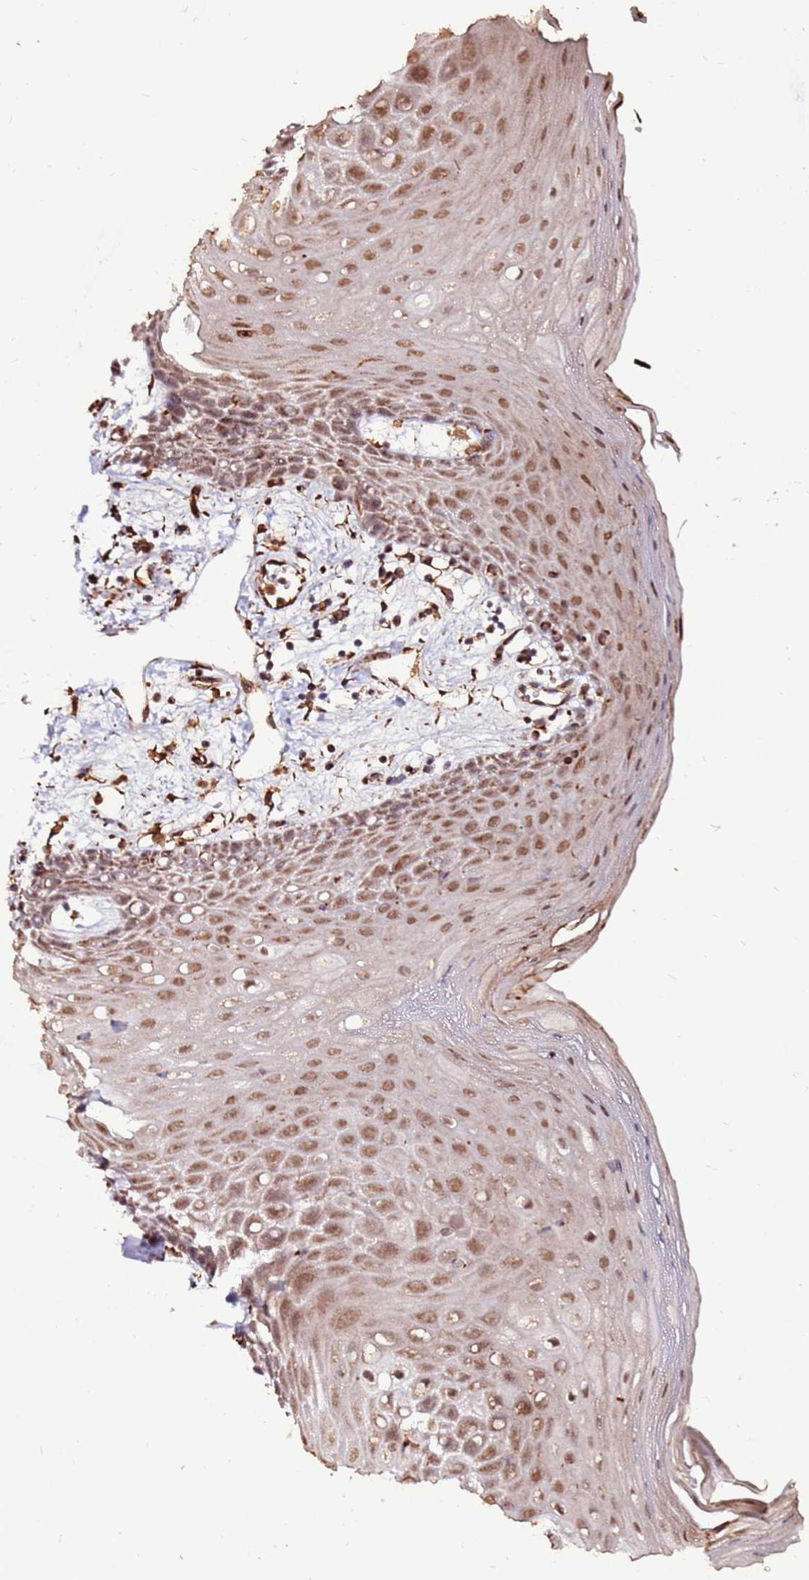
{"staining": {"intensity": "moderate", "quantity": ">75%", "location": "nuclear"}, "tissue": "oral mucosa", "cell_type": "Squamous epithelial cells", "image_type": "normal", "snomed": [{"axis": "morphology", "description": "Normal tissue, NOS"}, {"axis": "topography", "description": "Oral tissue"}, {"axis": "topography", "description": "Tounge, NOS"}], "caption": "Protein analysis of unremarkable oral mucosa shows moderate nuclear expression in about >75% of squamous epithelial cells.", "gene": "CLK3", "patient": {"sex": "female", "age": 59}}